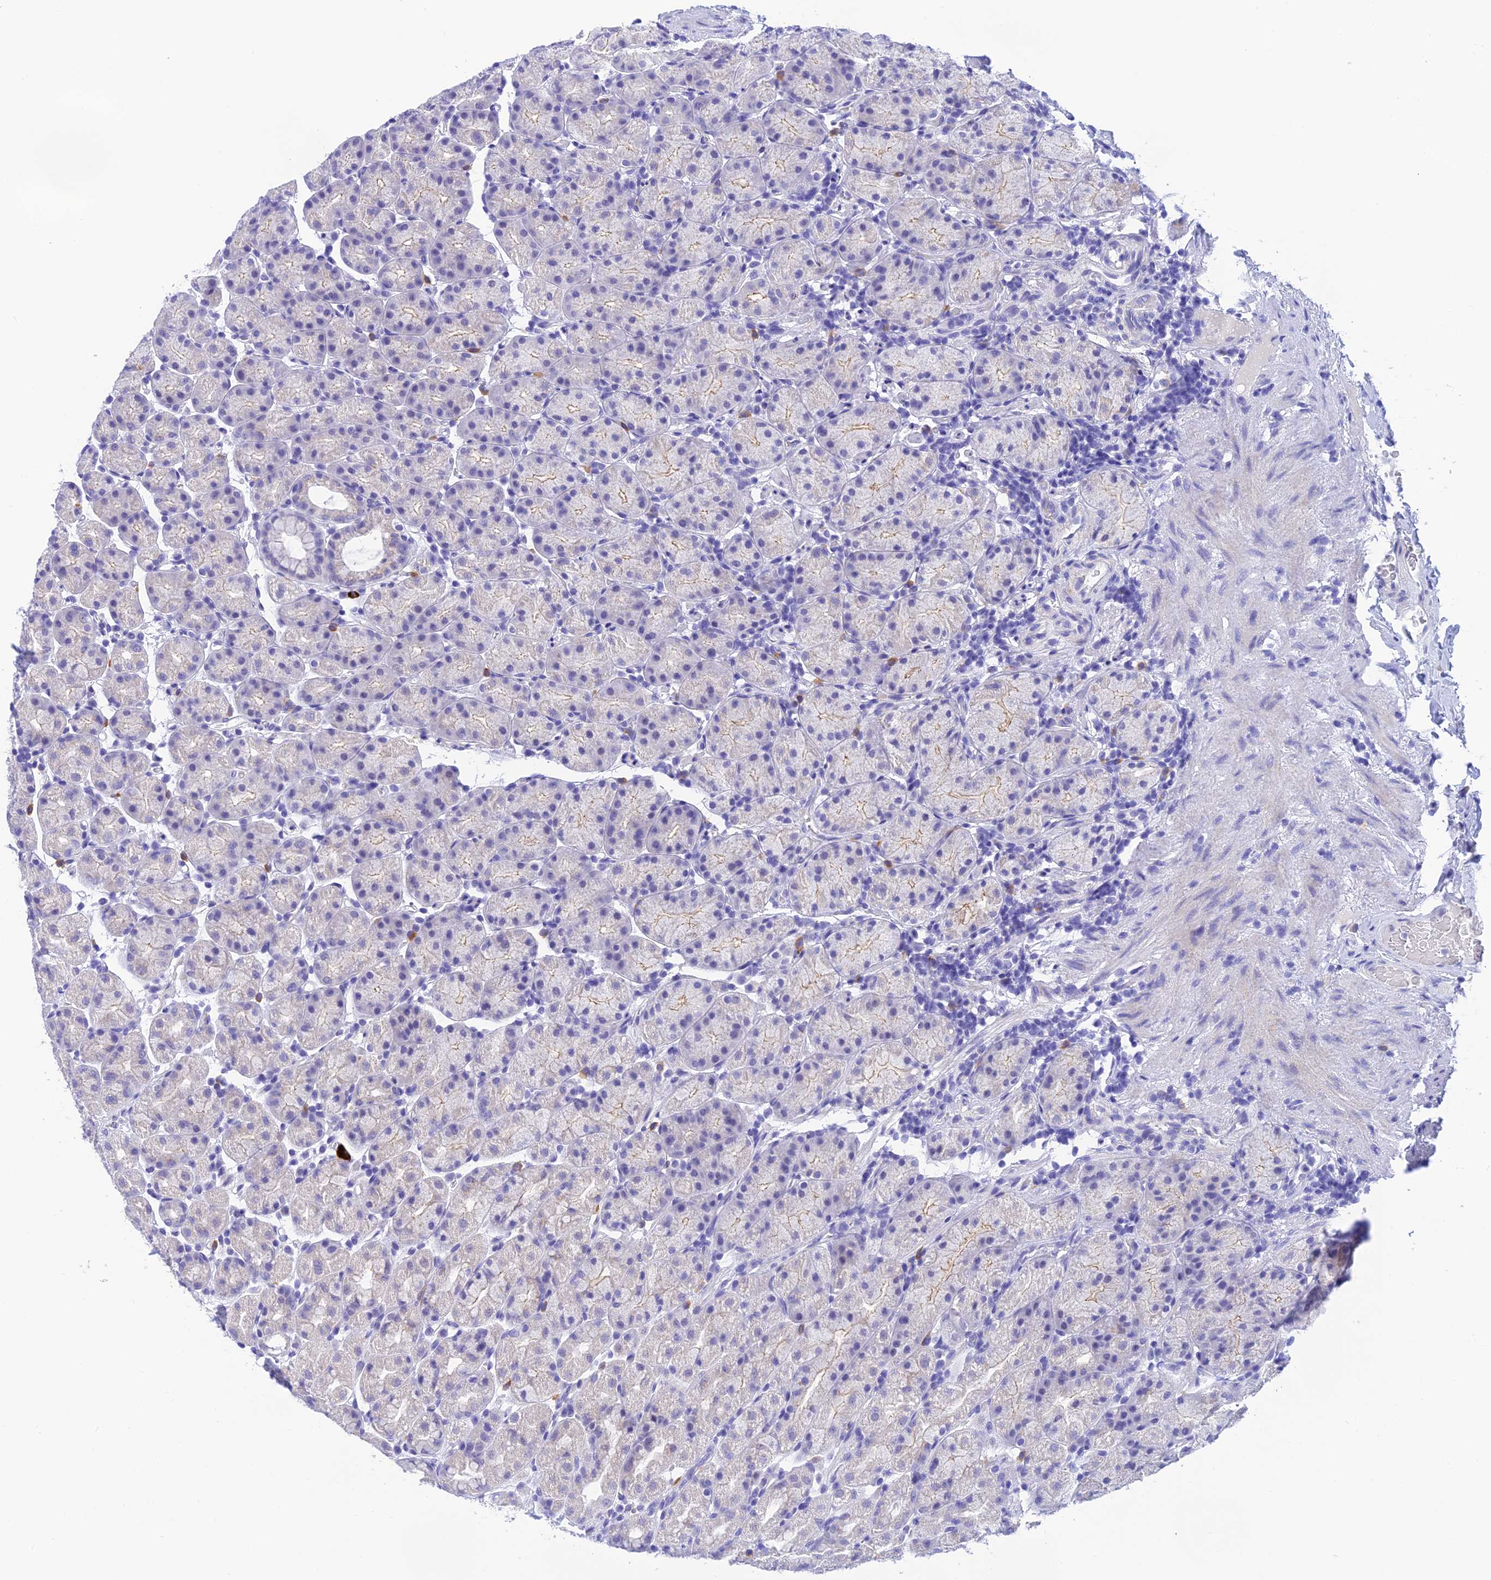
{"staining": {"intensity": "weak", "quantity": "25%-75%", "location": "cytoplasmic/membranous"}, "tissue": "stomach", "cell_type": "Glandular cells", "image_type": "normal", "snomed": [{"axis": "morphology", "description": "Normal tissue, NOS"}, {"axis": "topography", "description": "Stomach, upper"}], "caption": "This photomicrograph displays immunohistochemistry staining of benign stomach, with low weak cytoplasmic/membranous staining in about 25%-75% of glandular cells.", "gene": "KDELR3", "patient": {"sex": "male", "age": 68}}